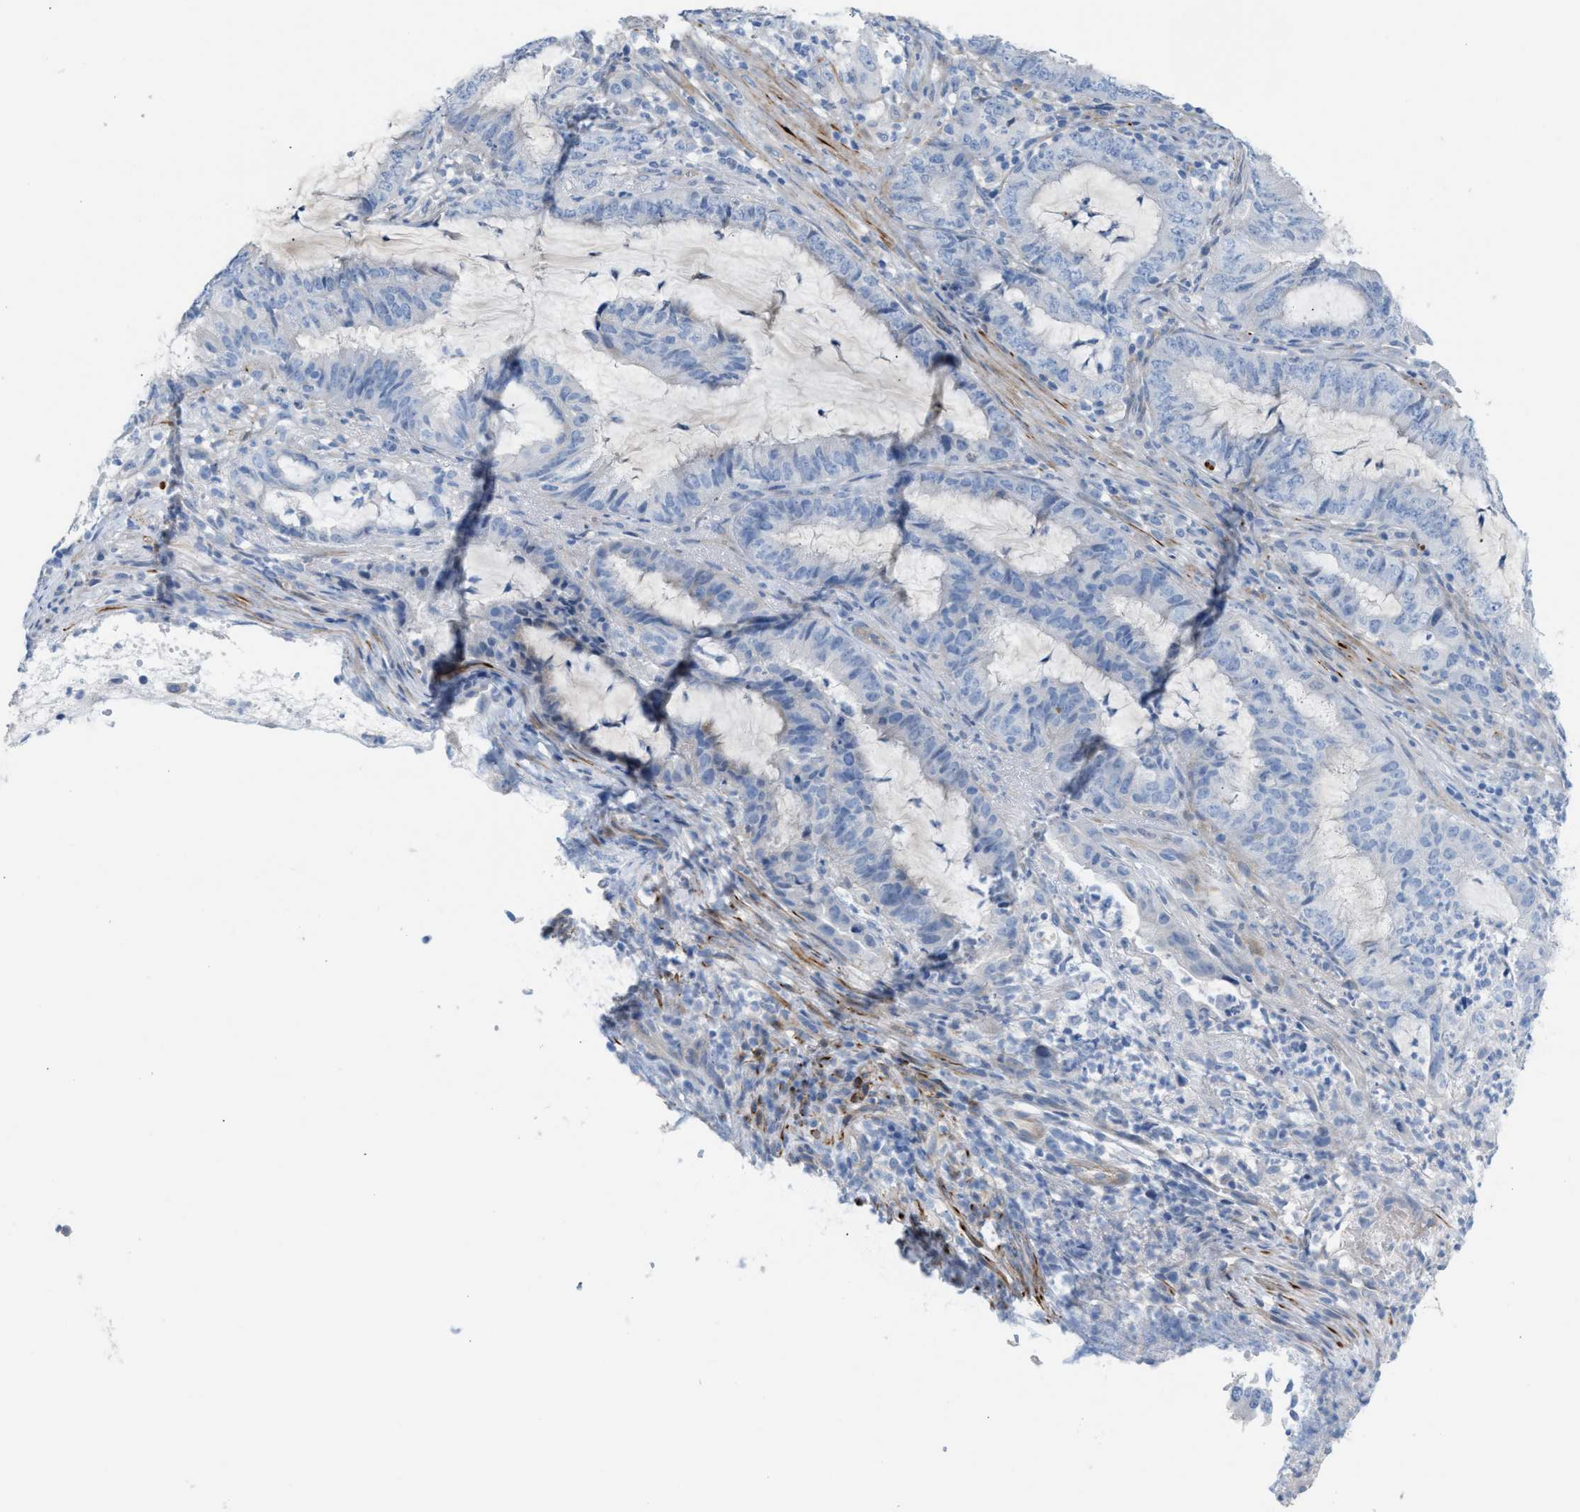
{"staining": {"intensity": "negative", "quantity": "none", "location": "none"}, "tissue": "endometrial cancer", "cell_type": "Tumor cells", "image_type": "cancer", "snomed": [{"axis": "morphology", "description": "Adenocarcinoma, NOS"}, {"axis": "topography", "description": "Endometrium"}], "caption": "Photomicrograph shows no protein expression in tumor cells of endometrial cancer tissue. (DAB (3,3'-diaminobenzidine) immunohistochemistry visualized using brightfield microscopy, high magnification).", "gene": "MPP3", "patient": {"sex": "female", "age": 51}}